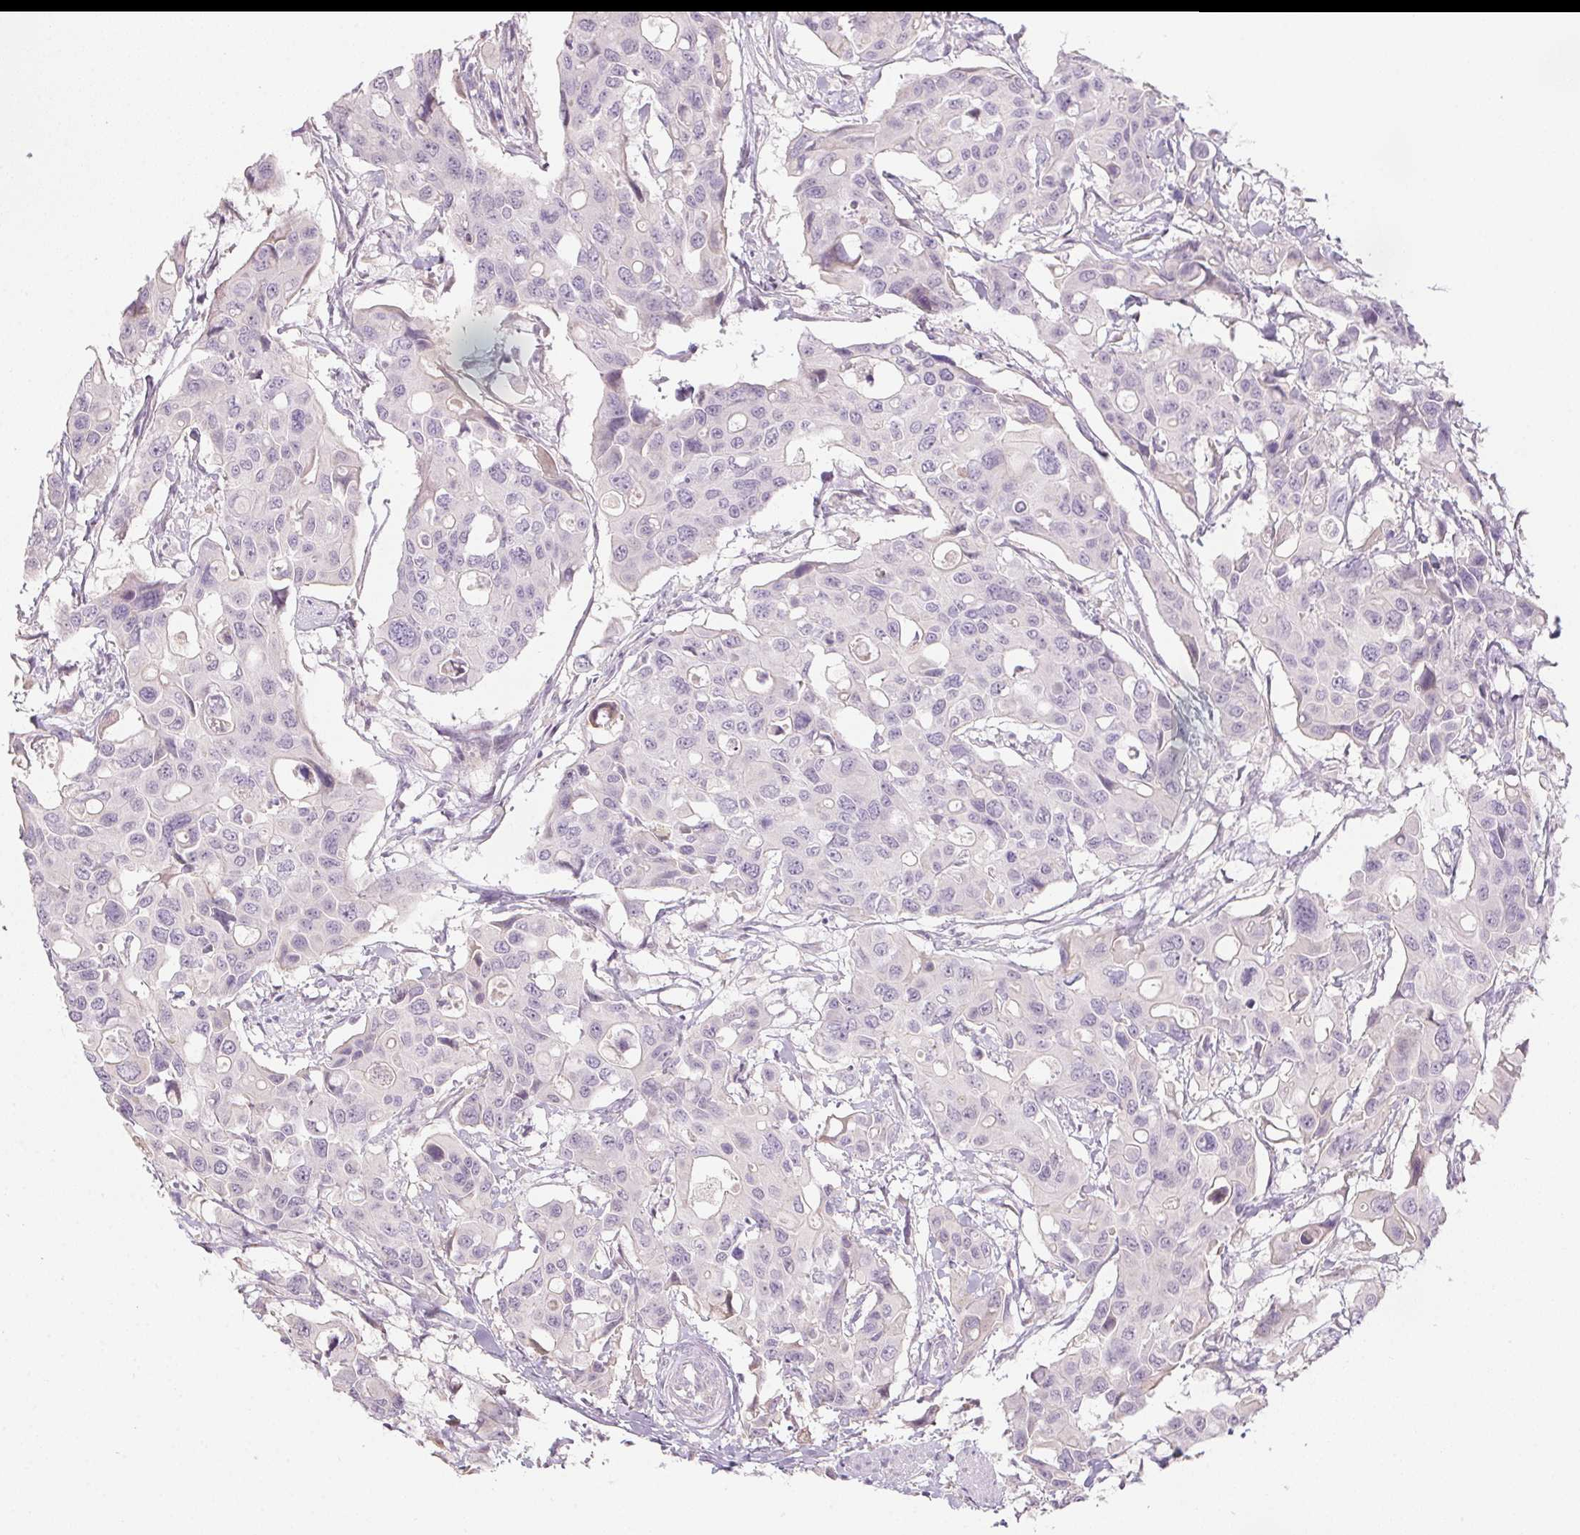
{"staining": {"intensity": "negative", "quantity": "none", "location": "none"}, "tissue": "colorectal cancer", "cell_type": "Tumor cells", "image_type": "cancer", "snomed": [{"axis": "morphology", "description": "Adenocarcinoma, NOS"}, {"axis": "topography", "description": "Colon"}], "caption": "Colorectal adenocarcinoma was stained to show a protein in brown. There is no significant expression in tumor cells. (DAB immunohistochemistry (IHC), high magnification).", "gene": "CTCFL", "patient": {"sex": "male", "age": 77}}